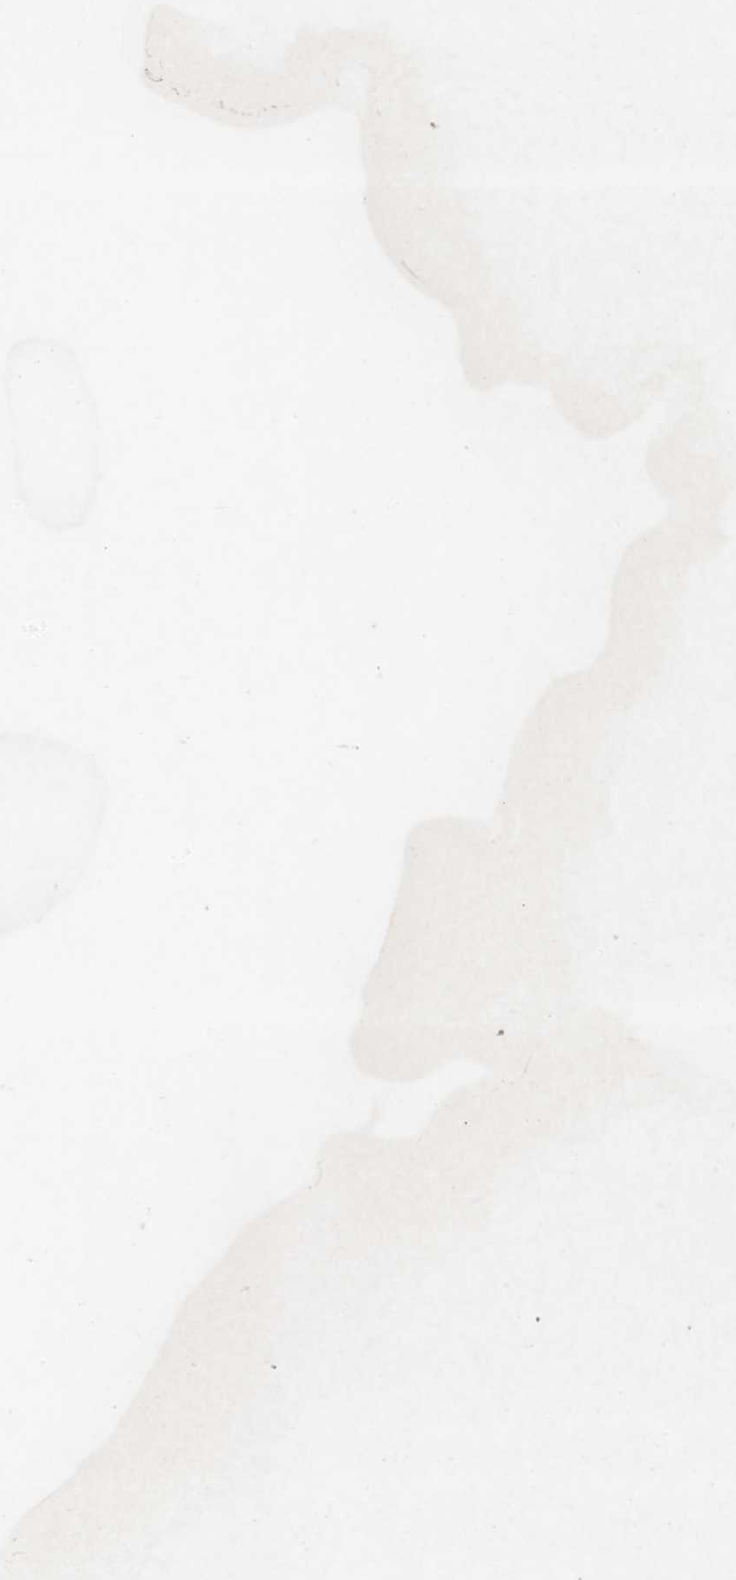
{"staining": {"intensity": "strong", "quantity": ">75%", "location": "cytoplasmic/membranous"}, "tissue": "melanoma", "cell_type": "Tumor cells", "image_type": "cancer", "snomed": [{"axis": "morphology", "description": "Malignant melanoma, NOS"}, {"axis": "topography", "description": "Skin"}], "caption": "An immunohistochemistry (IHC) image of neoplastic tissue is shown. Protein staining in brown labels strong cytoplasmic/membranous positivity in melanoma within tumor cells.", "gene": "DDIT4", "patient": {"sex": "male", "age": 83}}